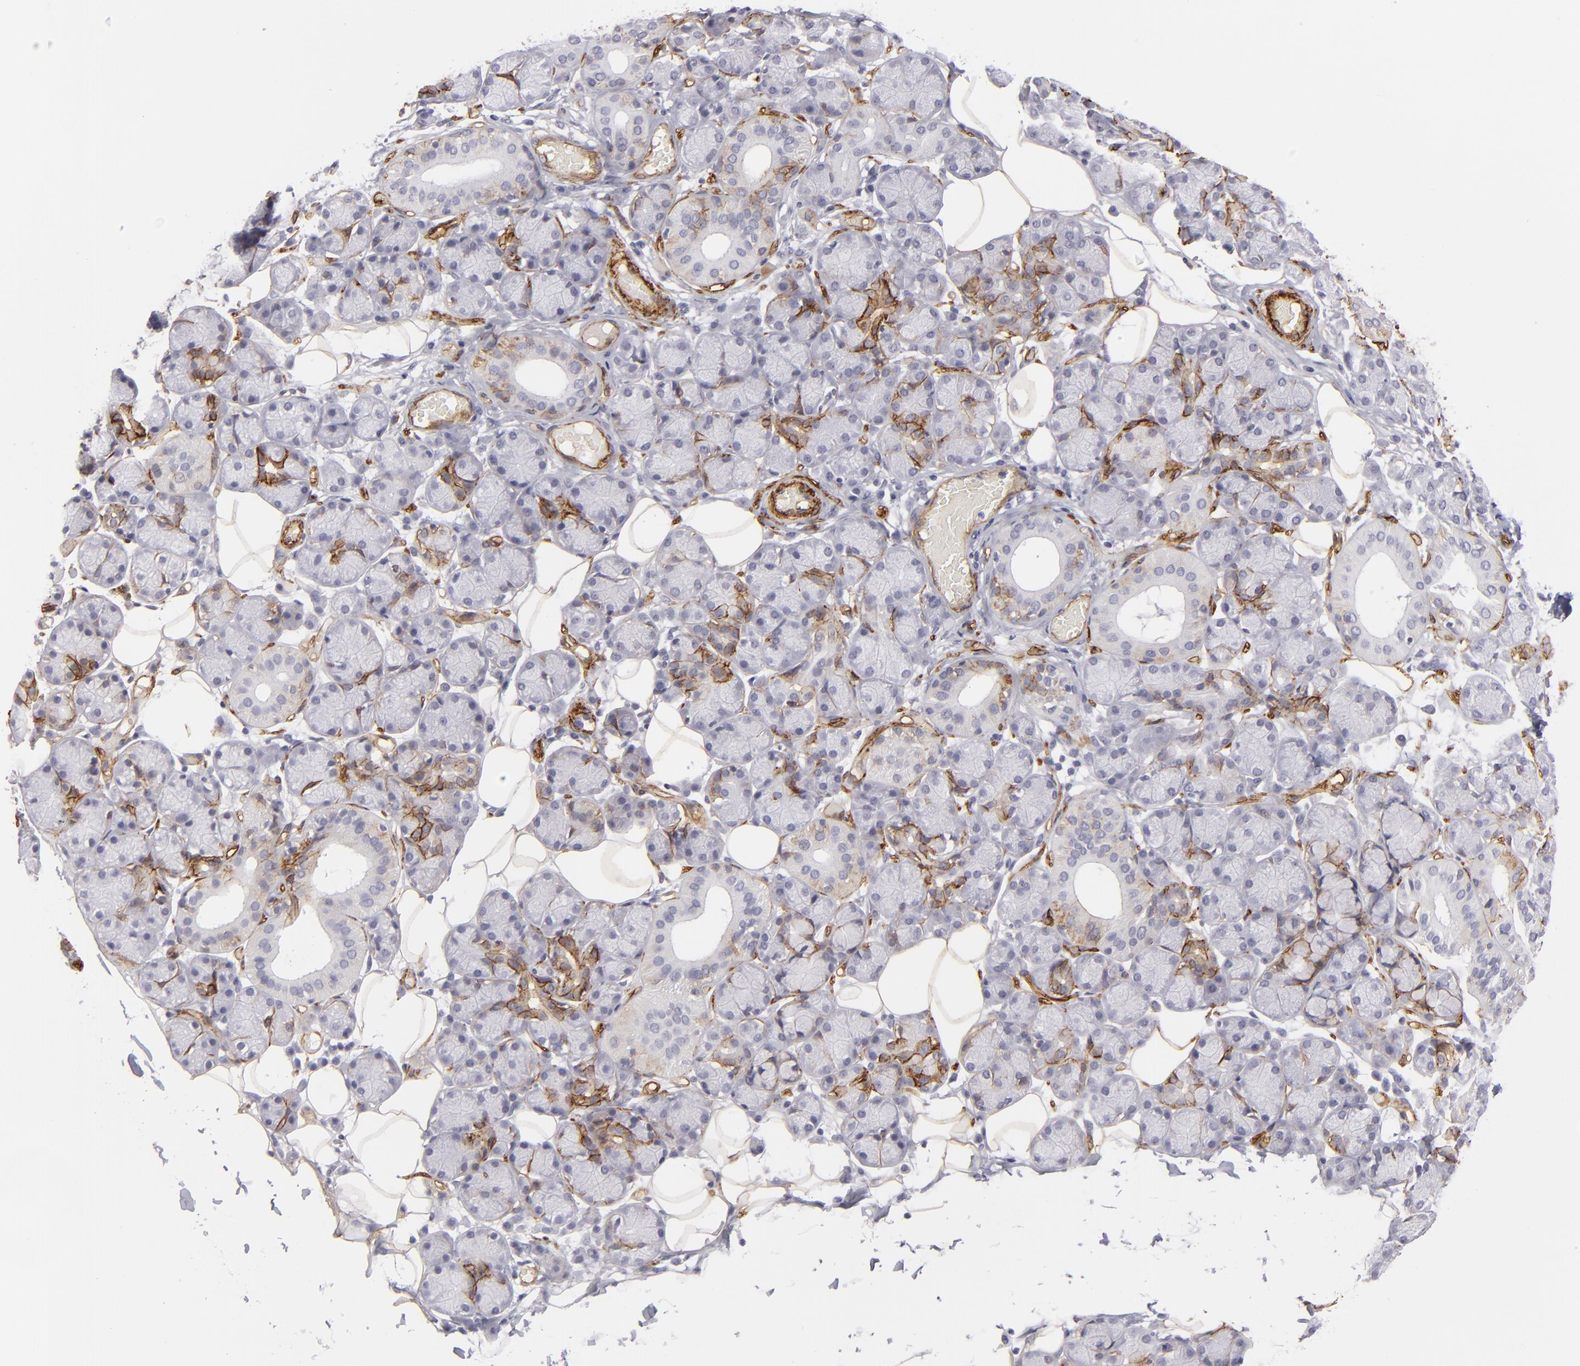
{"staining": {"intensity": "negative", "quantity": "none", "location": "none"}, "tissue": "salivary gland", "cell_type": "Glandular cells", "image_type": "normal", "snomed": [{"axis": "morphology", "description": "Normal tissue, NOS"}, {"axis": "topography", "description": "Salivary gland"}], "caption": "Immunohistochemistry (IHC) micrograph of unremarkable salivary gland stained for a protein (brown), which demonstrates no expression in glandular cells.", "gene": "MCAM", "patient": {"sex": "male", "age": 54}}